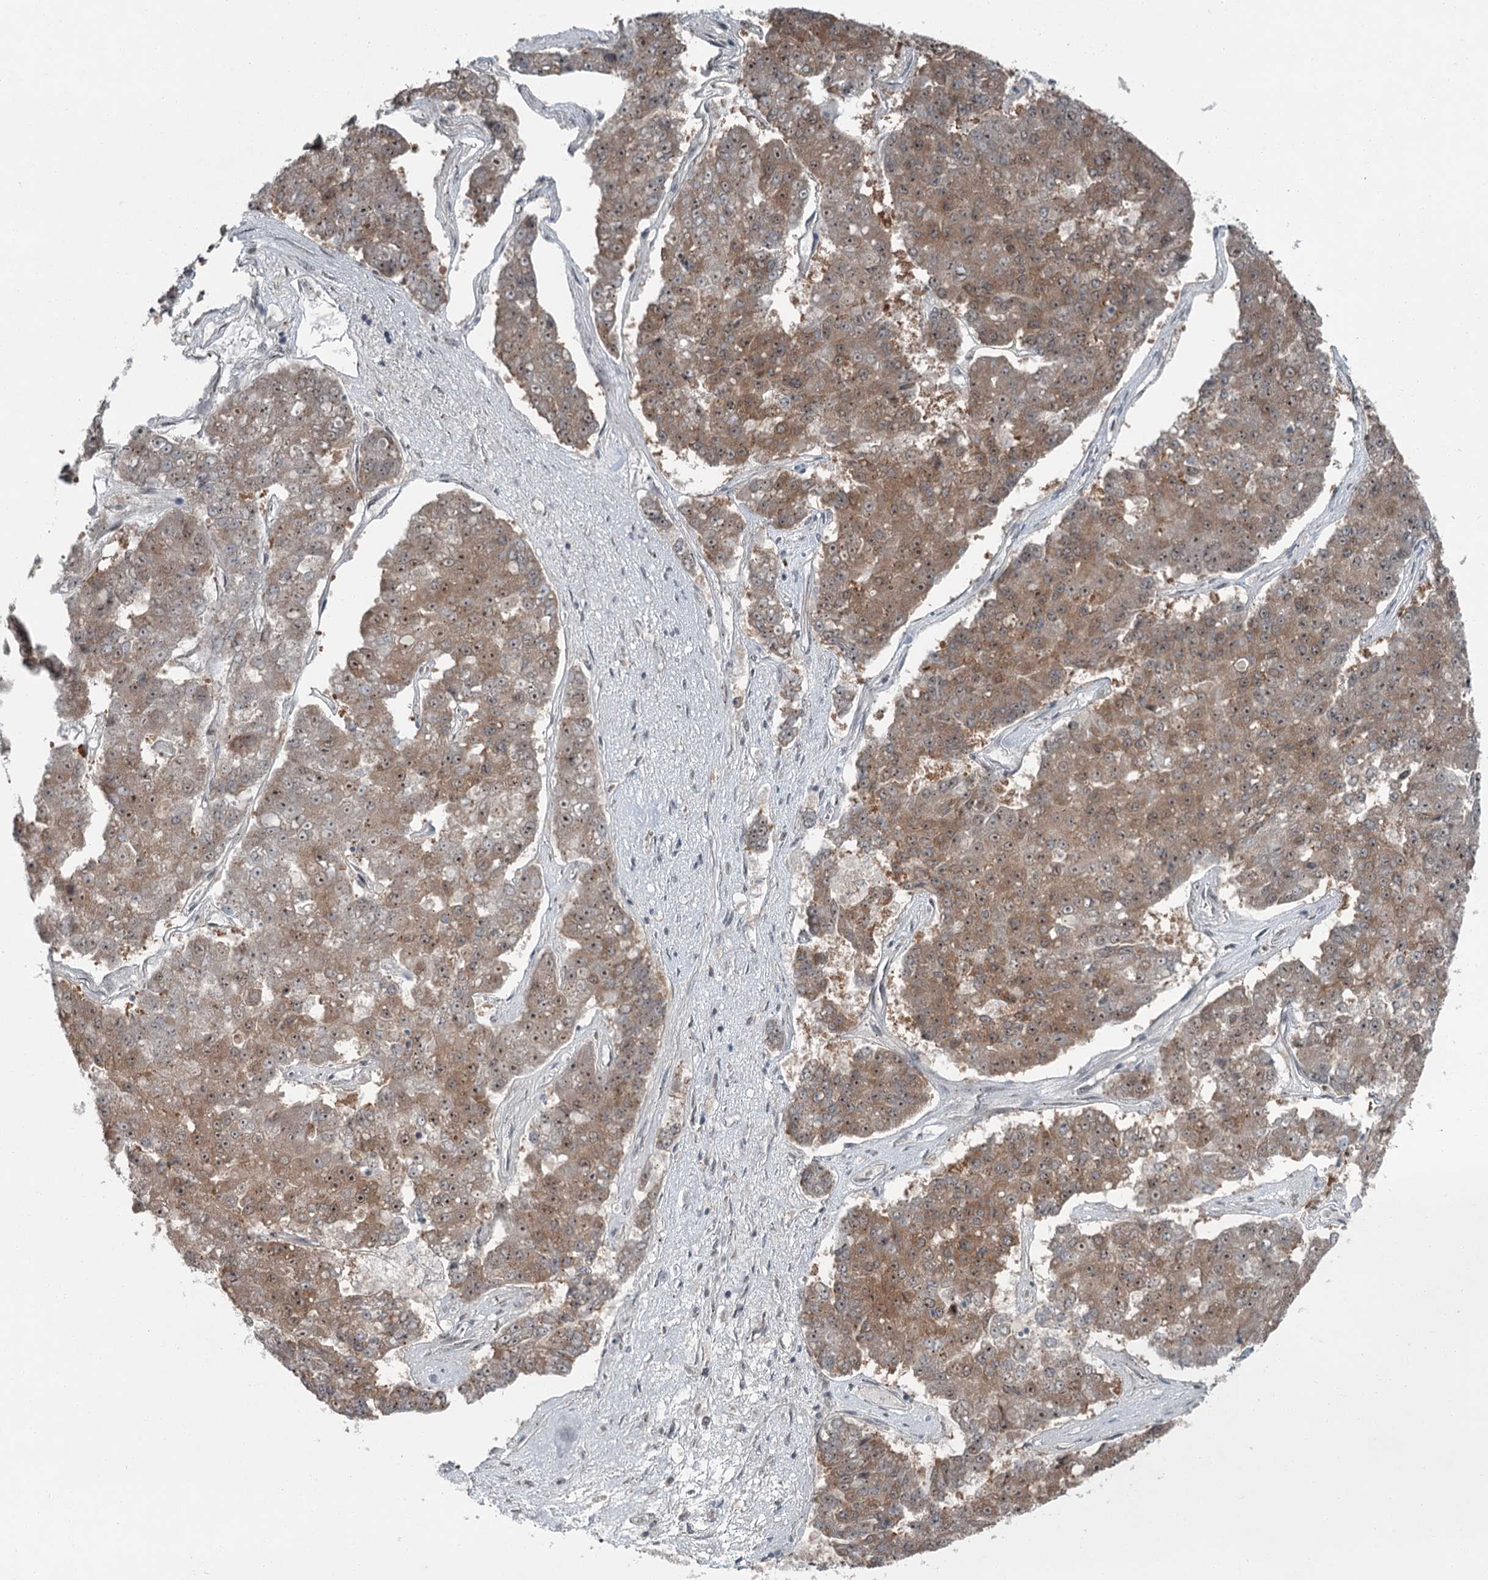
{"staining": {"intensity": "moderate", "quantity": "25%-75%", "location": "cytoplasmic/membranous,nuclear"}, "tissue": "pancreatic cancer", "cell_type": "Tumor cells", "image_type": "cancer", "snomed": [{"axis": "morphology", "description": "Adenocarcinoma, NOS"}, {"axis": "topography", "description": "Pancreas"}], "caption": "The photomicrograph shows immunohistochemical staining of pancreatic adenocarcinoma. There is moderate cytoplasmic/membranous and nuclear expression is identified in about 25%-75% of tumor cells.", "gene": "EXOSC1", "patient": {"sex": "male", "age": 50}}